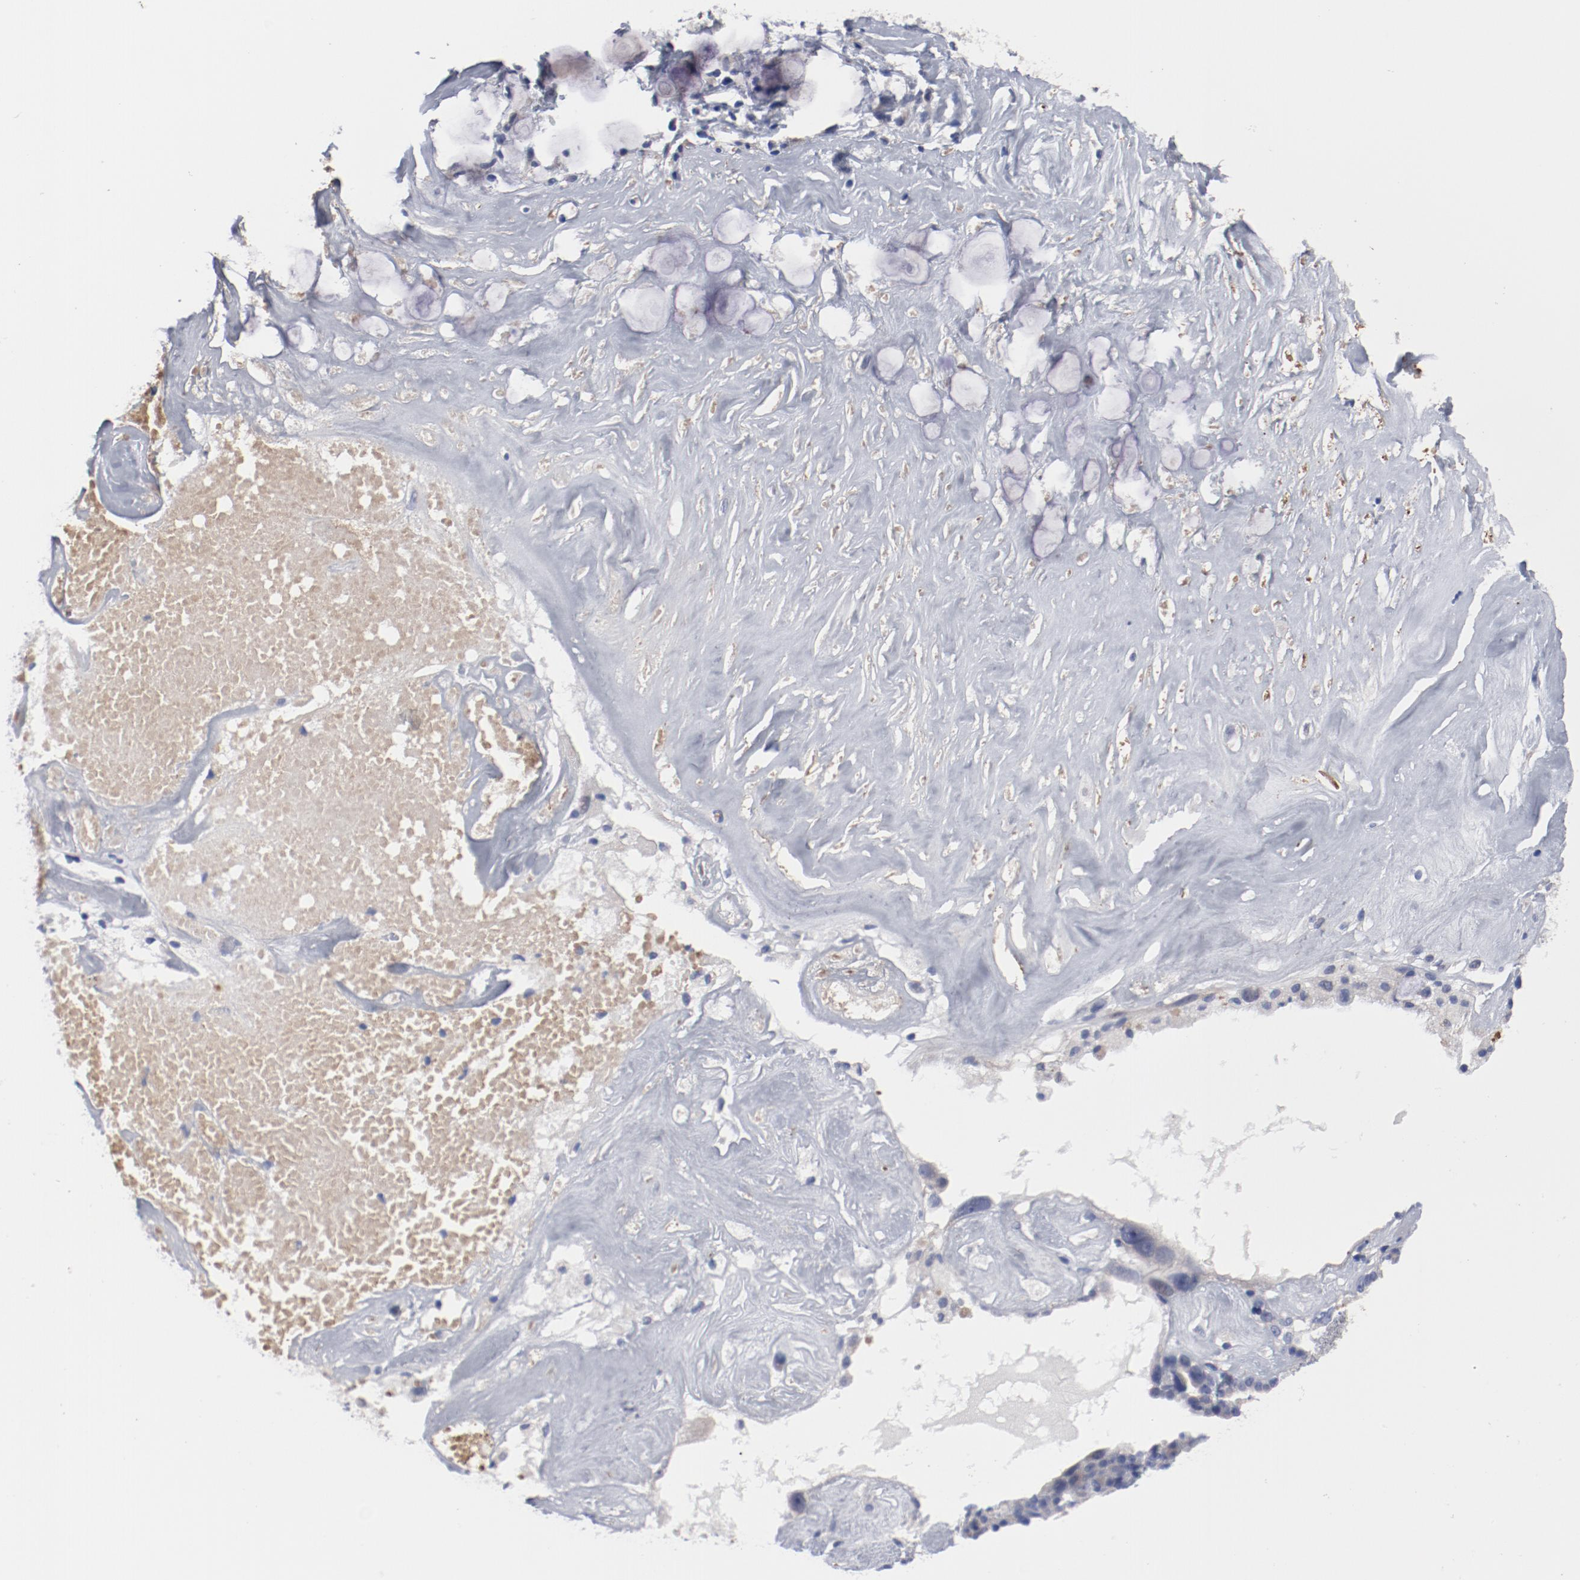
{"staining": {"intensity": "negative", "quantity": "none", "location": "none"}, "tissue": "ovarian cancer", "cell_type": "Tumor cells", "image_type": "cancer", "snomed": [{"axis": "morphology", "description": "Cystadenocarcinoma, serous, NOS"}, {"axis": "topography", "description": "Ovary"}], "caption": "Serous cystadenocarcinoma (ovarian) was stained to show a protein in brown. There is no significant staining in tumor cells. The staining is performed using DAB (3,3'-diaminobenzidine) brown chromogen with nuclei counter-stained in using hematoxylin.", "gene": "GPR143", "patient": {"sex": "female", "age": 66}}